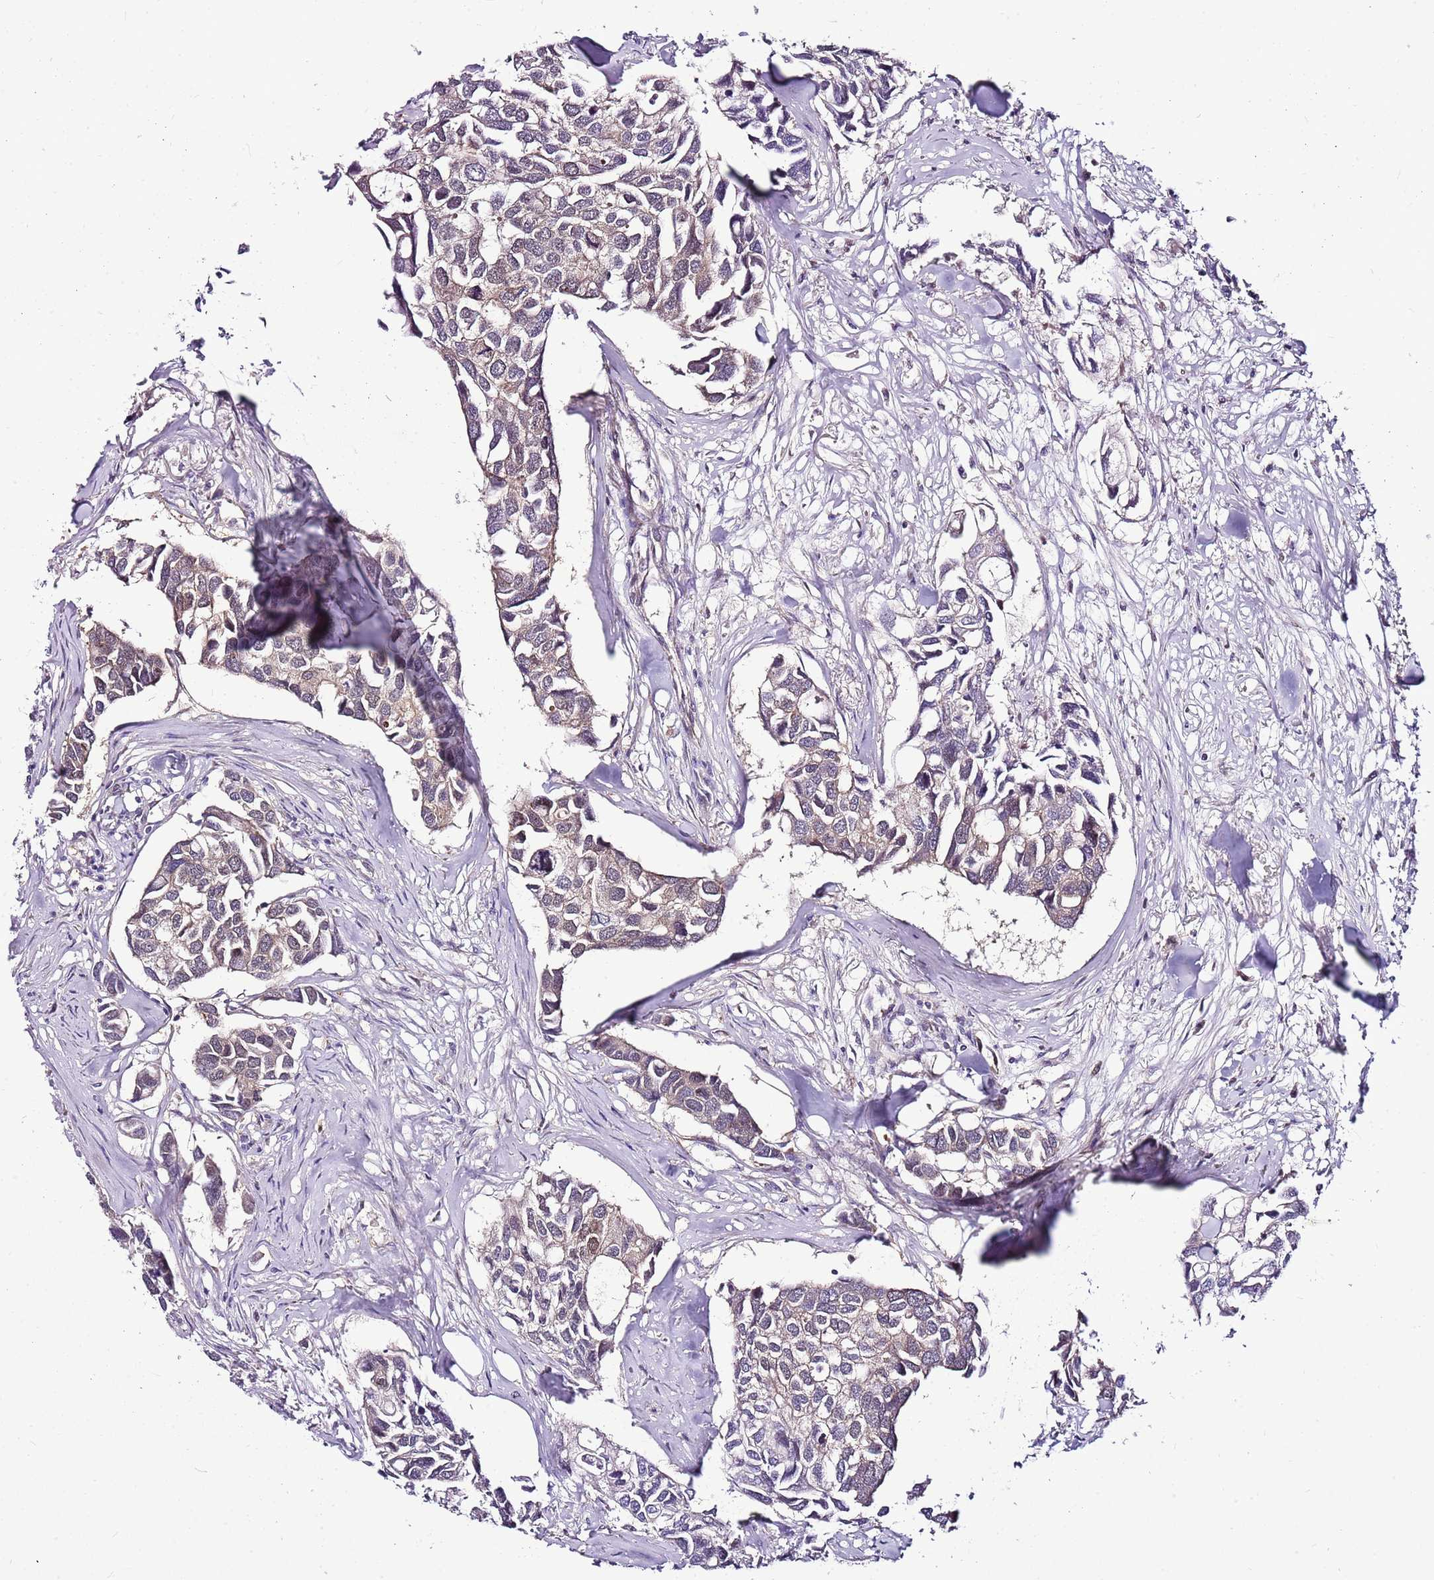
{"staining": {"intensity": "weak", "quantity": "25%-75%", "location": "cytoplasmic/membranous"}, "tissue": "breast cancer", "cell_type": "Tumor cells", "image_type": "cancer", "snomed": [{"axis": "morphology", "description": "Duct carcinoma"}, {"axis": "topography", "description": "Breast"}], "caption": "High-power microscopy captured an immunohistochemistry micrograph of infiltrating ductal carcinoma (breast), revealing weak cytoplasmic/membranous staining in about 25%-75% of tumor cells. (DAB IHC, brown staining for protein, blue staining for nuclei).", "gene": "POLE3", "patient": {"sex": "female", "age": 83}}